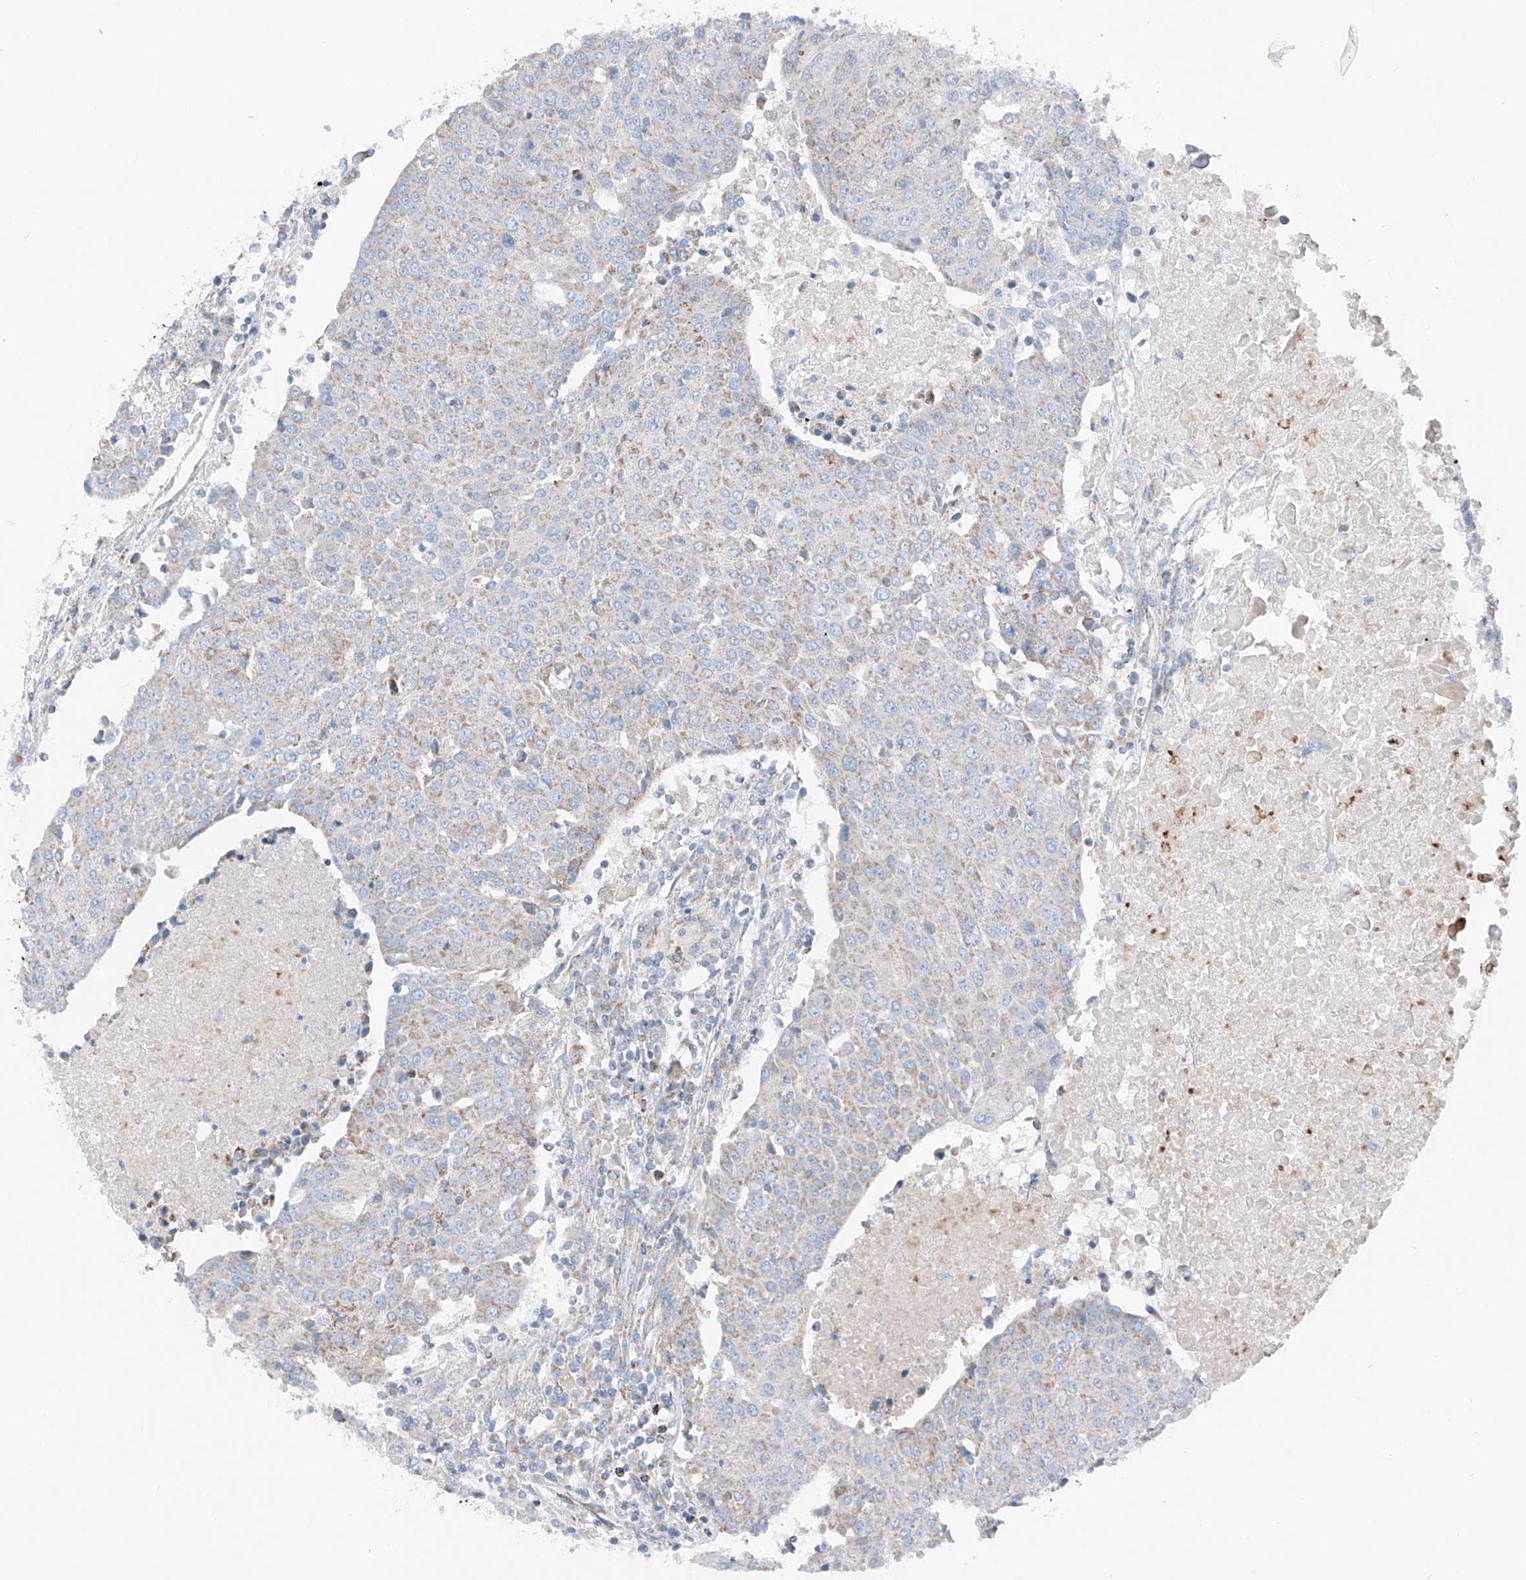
{"staining": {"intensity": "weak", "quantity": "<25%", "location": "cytoplasmic/membranous"}, "tissue": "urothelial cancer", "cell_type": "Tumor cells", "image_type": "cancer", "snomed": [{"axis": "morphology", "description": "Urothelial carcinoma, High grade"}, {"axis": "topography", "description": "Urinary bladder"}], "caption": "Tumor cells show no significant protein staining in urothelial cancer.", "gene": "MRAP", "patient": {"sex": "female", "age": 85}}